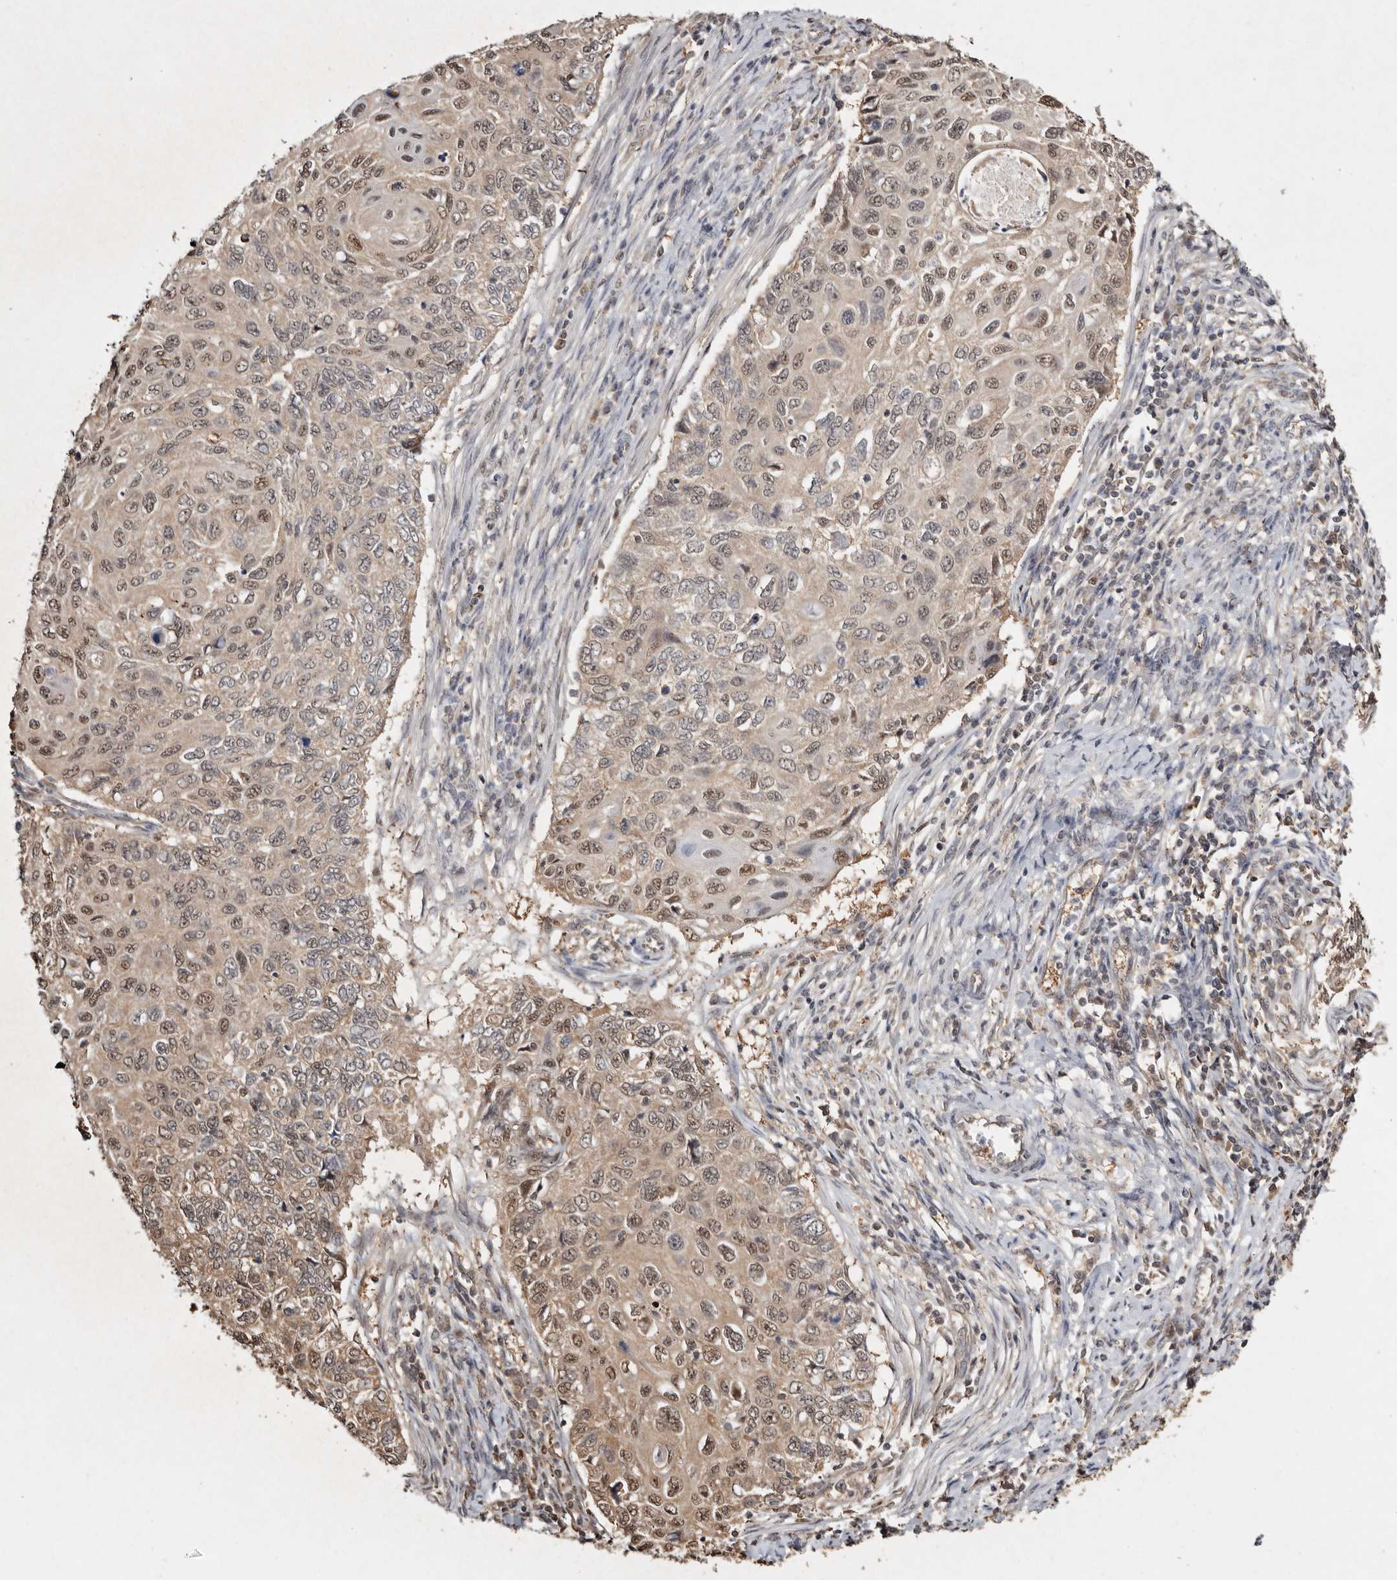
{"staining": {"intensity": "moderate", "quantity": ">75%", "location": "nuclear"}, "tissue": "cervical cancer", "cell_type": "Tumor cells", "image_type": "cancer", "snomed": [{"axis": "morphology", "description": "Squamous cell carcinoma, NOS"}, {"axis": "topography", "description": "Cervix"}], "caption": "IHC (DAB (3,3'-diaminobenzidine)) staining of cervical cancer displays moderate nuclear protein expression in about >75% of tumor cells.", "gene": "PSMA5", "patient": {"sex": "female", "age": 70}}